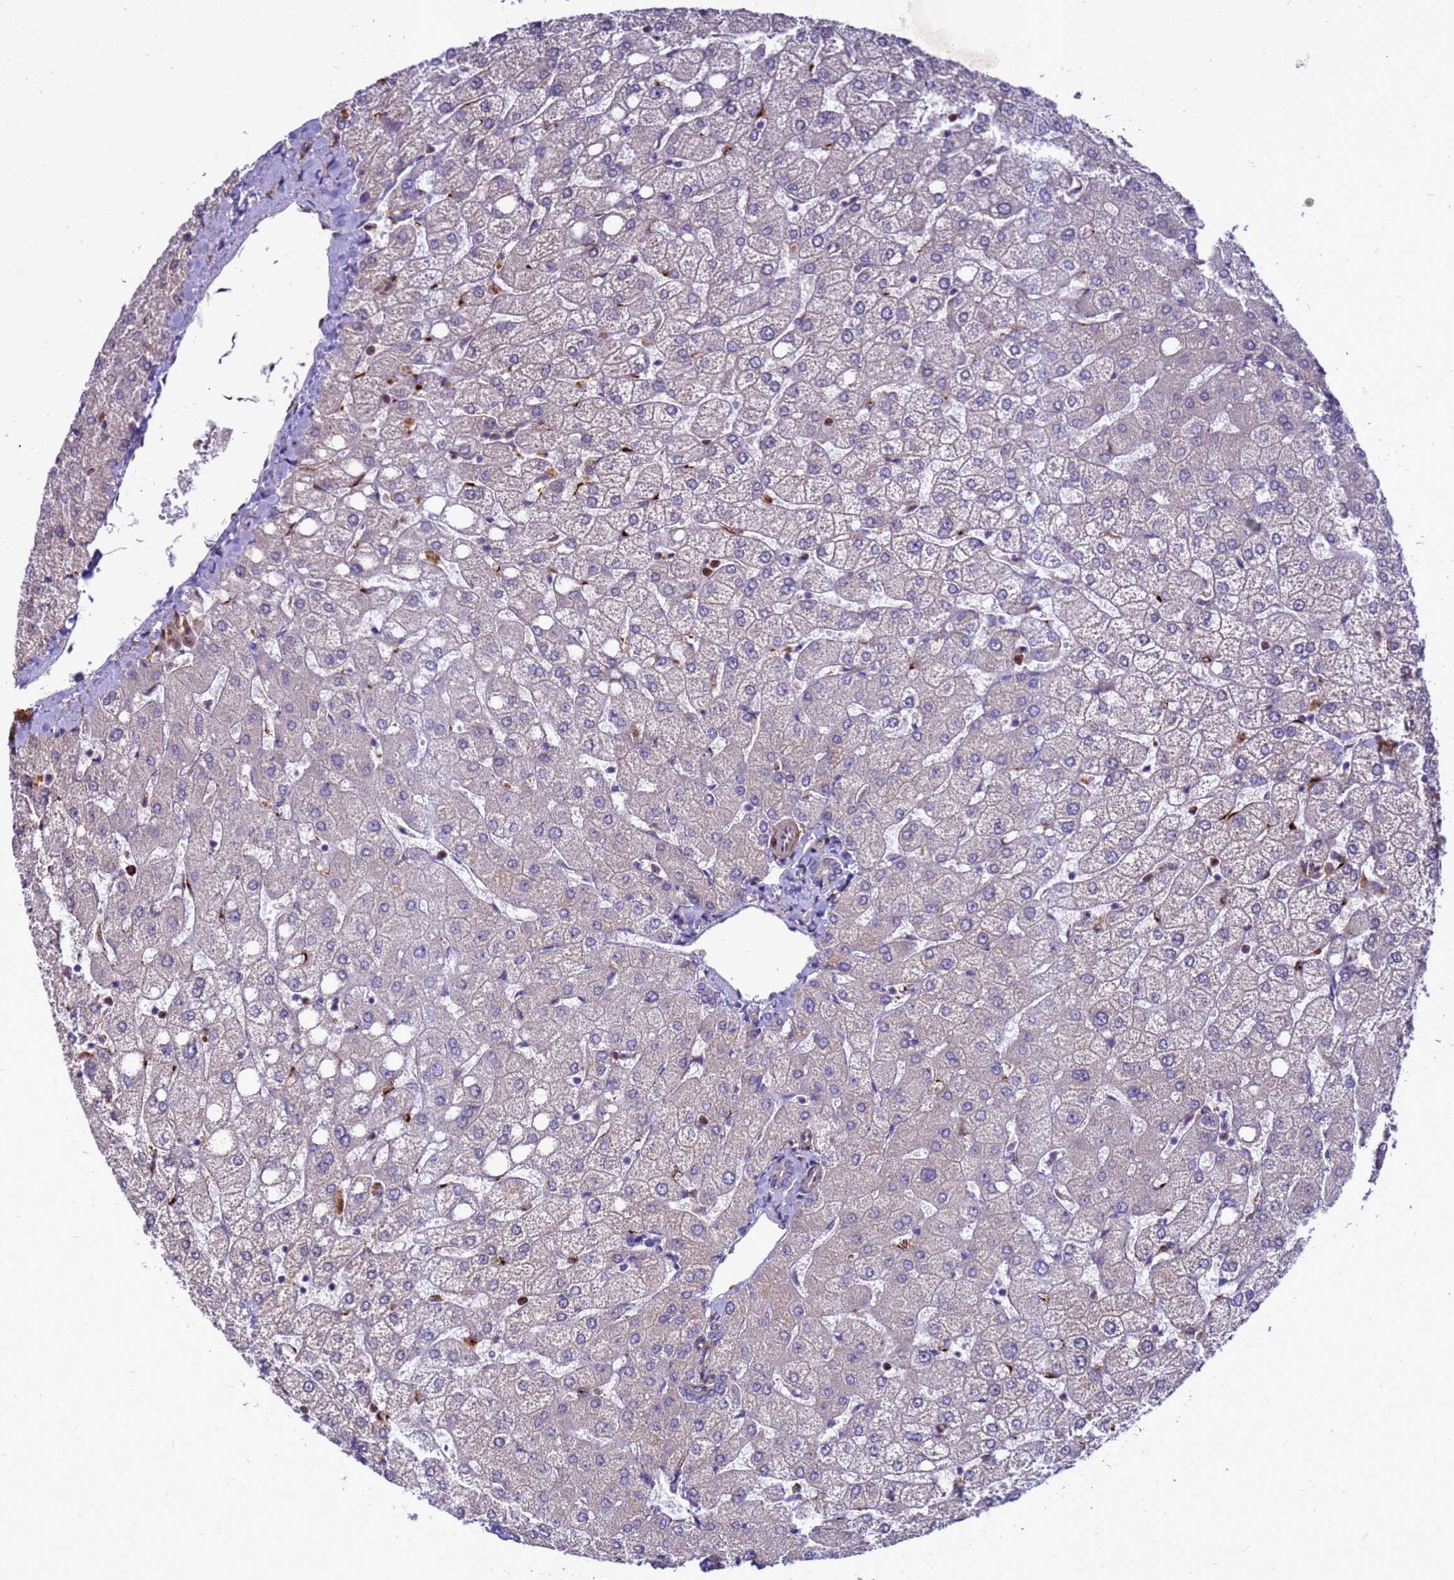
{"staining": {"intensity": "negative", "quantity": "none", "location": "none"}, "tissue": "liver", "cell_type": "Cholangiocytes", "image_type": "normal", "snomed": [{"axis": "morphology", "description": "Normal tissue, NOS"}, {"axis": "topography", "description": "Liver"}], "caption": "DAB immunohistochemical staining of normal liver exhibits no significant expression in cholangiocytes.", "gene": "RNF215", "patient": {"sex": "female", "age": 54}}